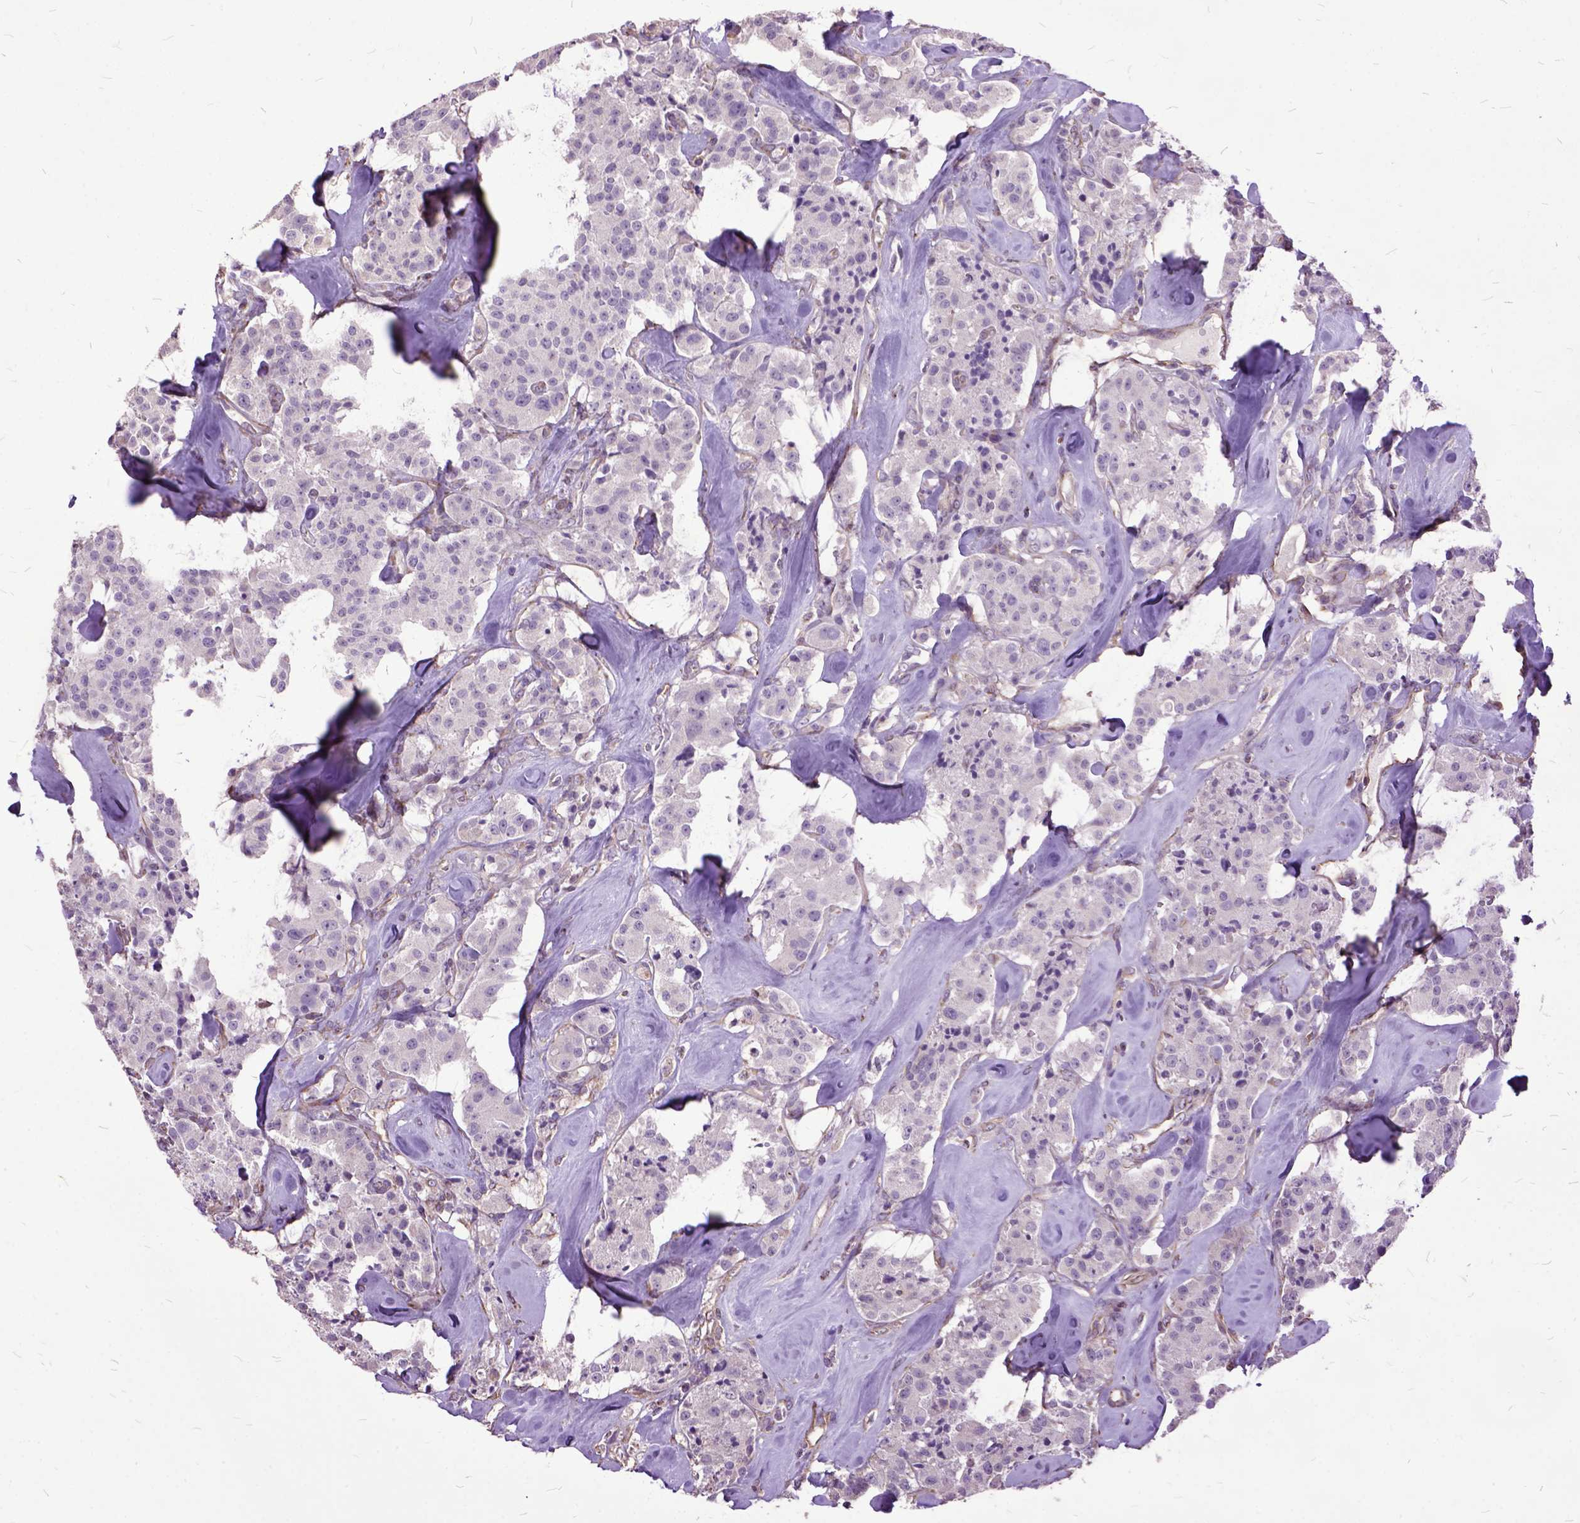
{"staining": {"intensity": "negative", "quantity": "none", "location": "none"}, "tissue": "carcinoid", "cell_type": "Tumor cells", "image_type": "cancer", "snomed": [{"axis": "morphology", "description": "Carcinoid, malignant, NOS"}, {"axis": "topography", "description": "Pancreas"}], "caption": "This photomicrograph is of carcinoid (malignant) stained with immunohistochemistry (IHC) to label a protein in brown with the nuclei are counter-stained blue. There is no positivity in tumor cells.", "gene": "AREG", "patient": {"sex": "male", "age": 41}}